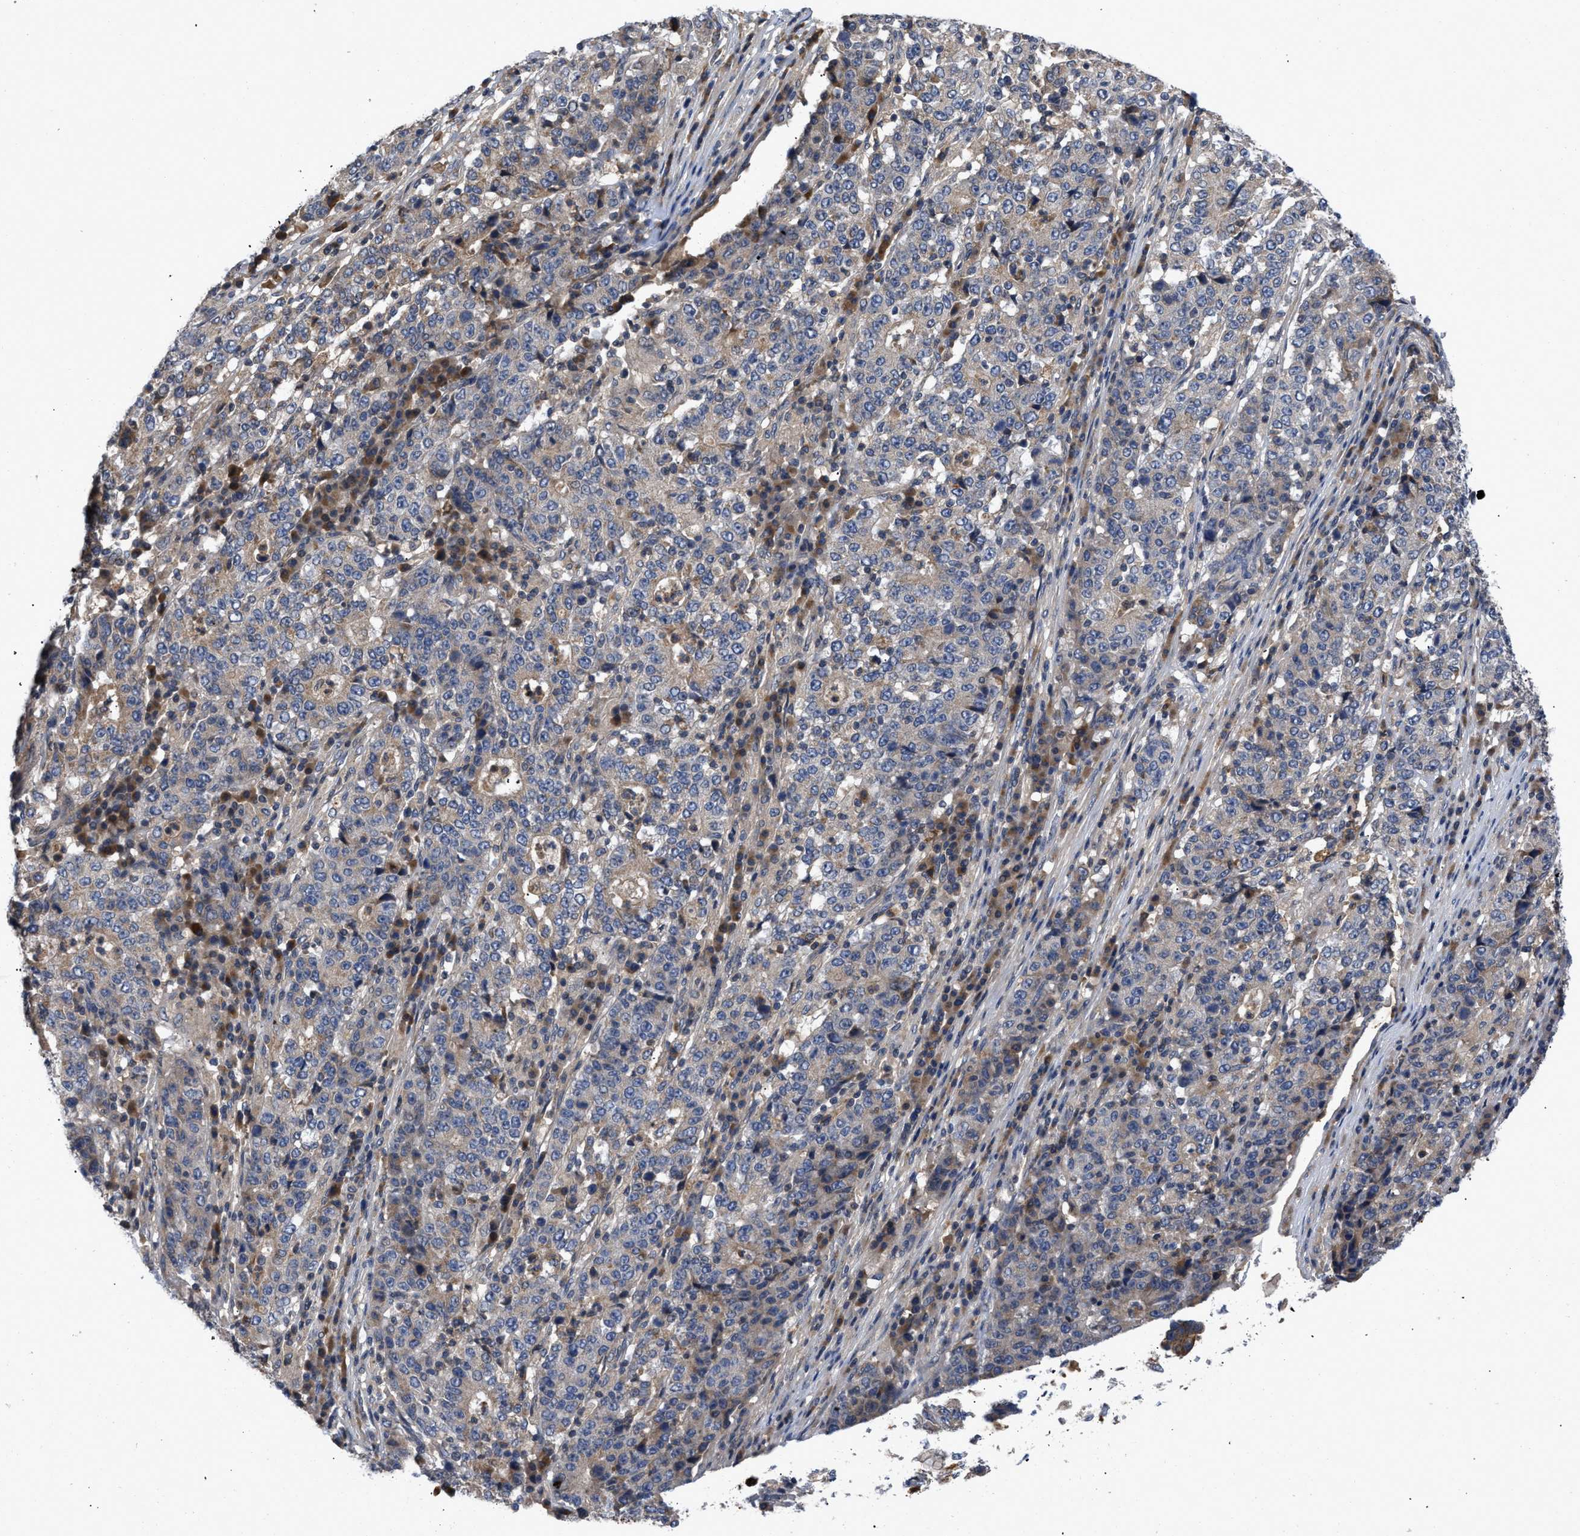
{"staining": {"intensity": "weak", "quantity": ">75%", "location": "cytoplasmic/membranous"}, "tissue": "stomach cancer", "cell_type": "Tumor cells", "image_type": "cancer", "snomed": [{"axis": "morphology", "description": "Adenocarcinoma, NOS"}, {"axis": "topography", "description": "Stomach"}], "caption": "Immunohistochemistry (IHC) staining of stomach cancer, which reveals low levels of weak cytoplasmic/membranous staining in approximately >75% of tumor cells indicating weak cytoplasmic/membranous protein positivity. The staining was performed using DAB (brown) for protein detection and nuclei were counterstained in hematoxylin (blue).", "gene": "VPS4A", "patient": {"sex": "female", "age": 65}}